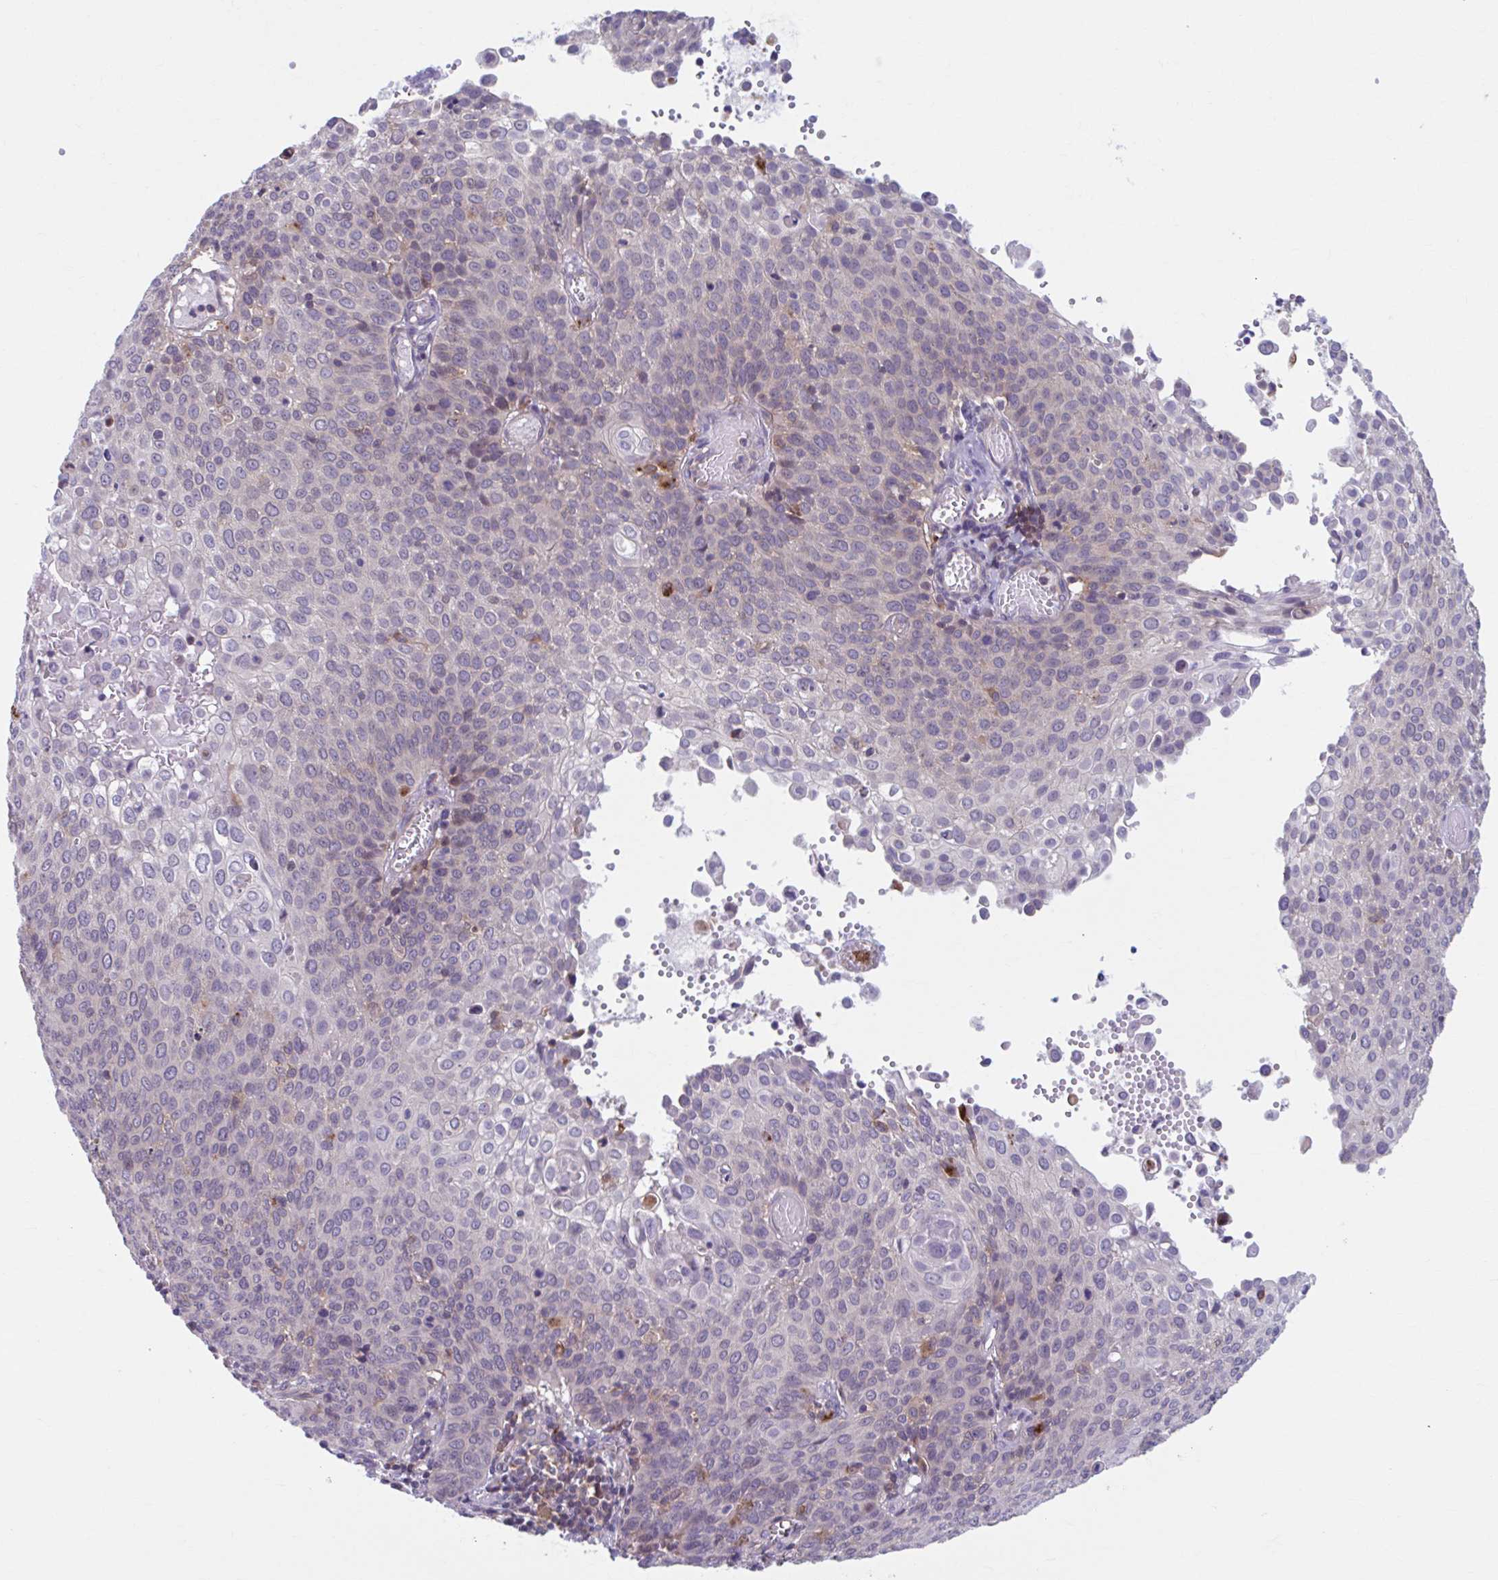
{"staining": {"intensity": "negative", "quantity": "none", "location": "none"}, "tissue": "cervical cancer", "cell_type": "Tumor cells", "image_type": "cancer", "snomed": [{"axis": "morphology", "description": "Squamous cell carcinoma, NOS"}, {"axis": "topography", "description": "Cervix"}], "caption": "Human cervical squamous cell carcinoma stained for a protein using IHC shows no positivity in tumor cells.", "gene": "ADAT3", "patient": {"sex": "female", "age": 65}}